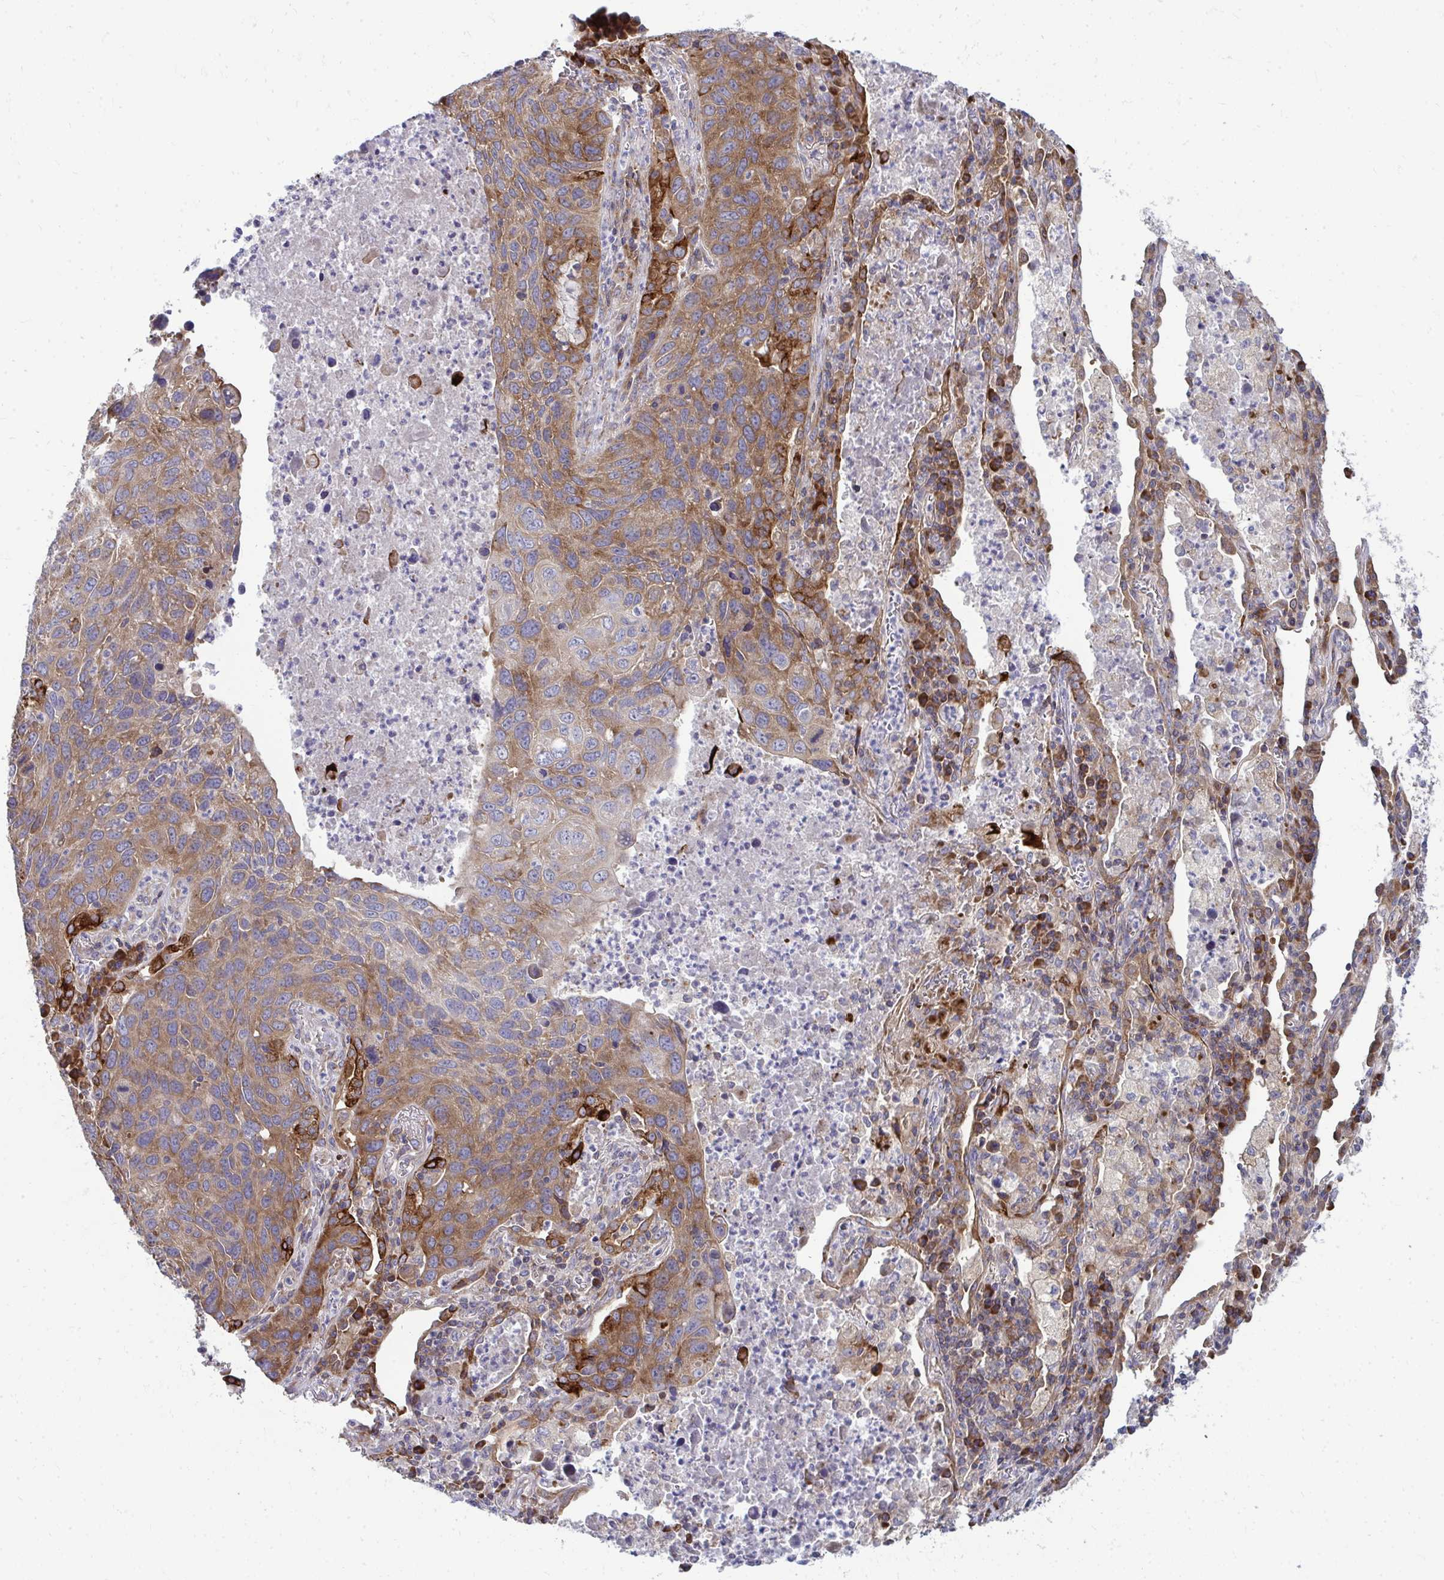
{"staining": {"intensity": "moderate", "quantity": ">75%", "location": "cytoplasmic/membranous"}, "tissue": "lung cancer", "cell_type": "Tumor cells", "image_type": "cancer", "snomed": [{"axis": "morphology", "description": "Squamous cell carcinoma, NOS"}, {"axis": "topography", "description": "Lung"}], "caption": "Immunohistochemical staining of lung squamous cell carcinoma shows medium levels of moderate cytoplasmic/membranous protein positivity in approximately >75% of tumor cells.", "gene": "GFPT2", "patient": {"sex": "female", "age": 61}}